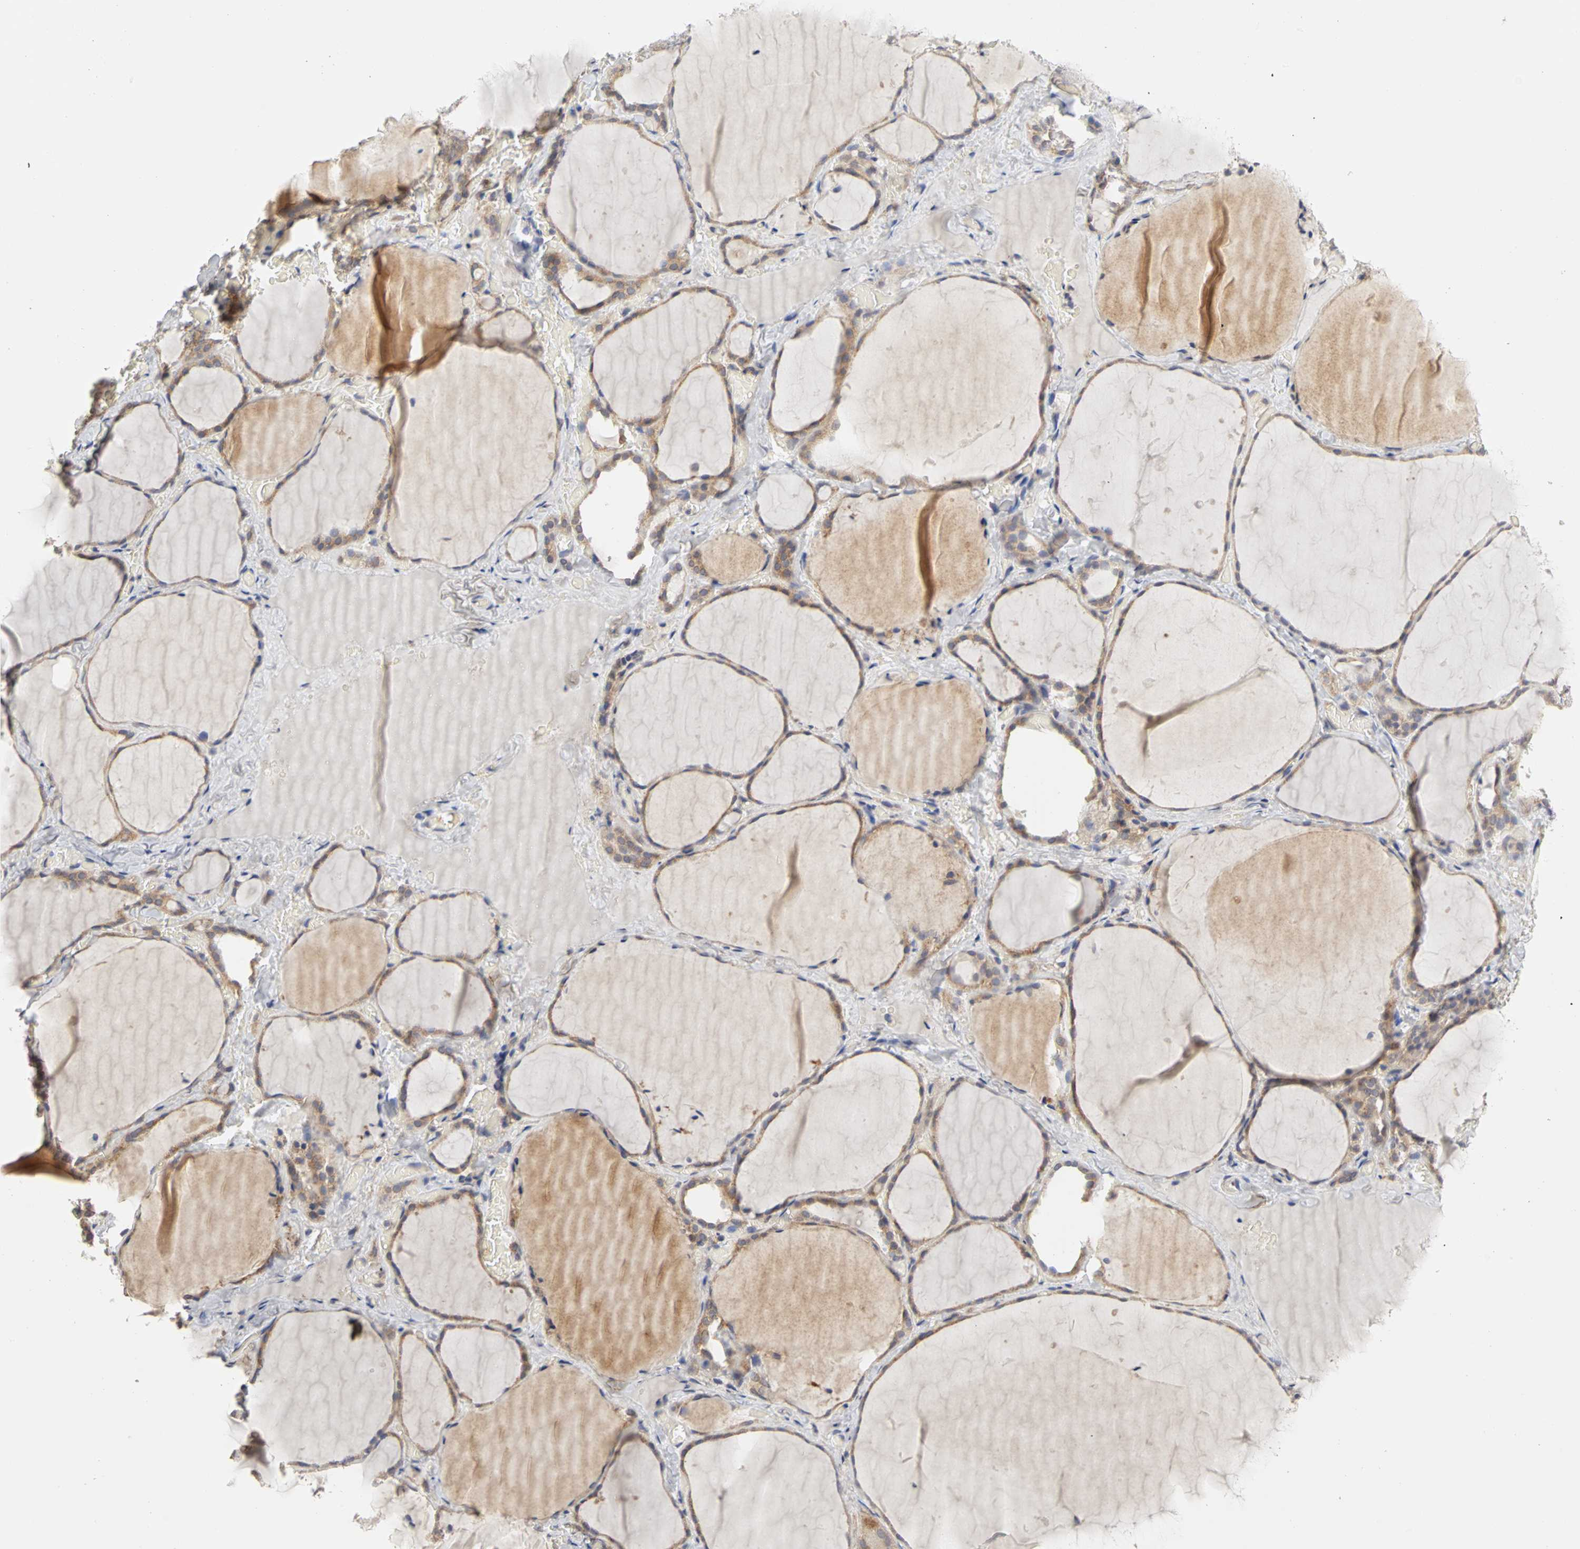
{"staining": {"intensity": "moderate", "quantity": ">75%", "location": "cytoplasmic/membranous"}, "tissue": "thyroid gland", "cell_type": "Glandular cells", "image_type": "normal", "snomed": [{"axis": "morphology", "description": "Normal tissue, NOS"}, {"axis": "topography", "description": "Thyroid gland"}], "caption": "The immunohistochemical stain highlights moderate cytoplasmic/membranous expression in glandular cells of unremarkable thyroid gland.", "gene": "IRAK1", "patient": {"sex": "female", "age": 22}}